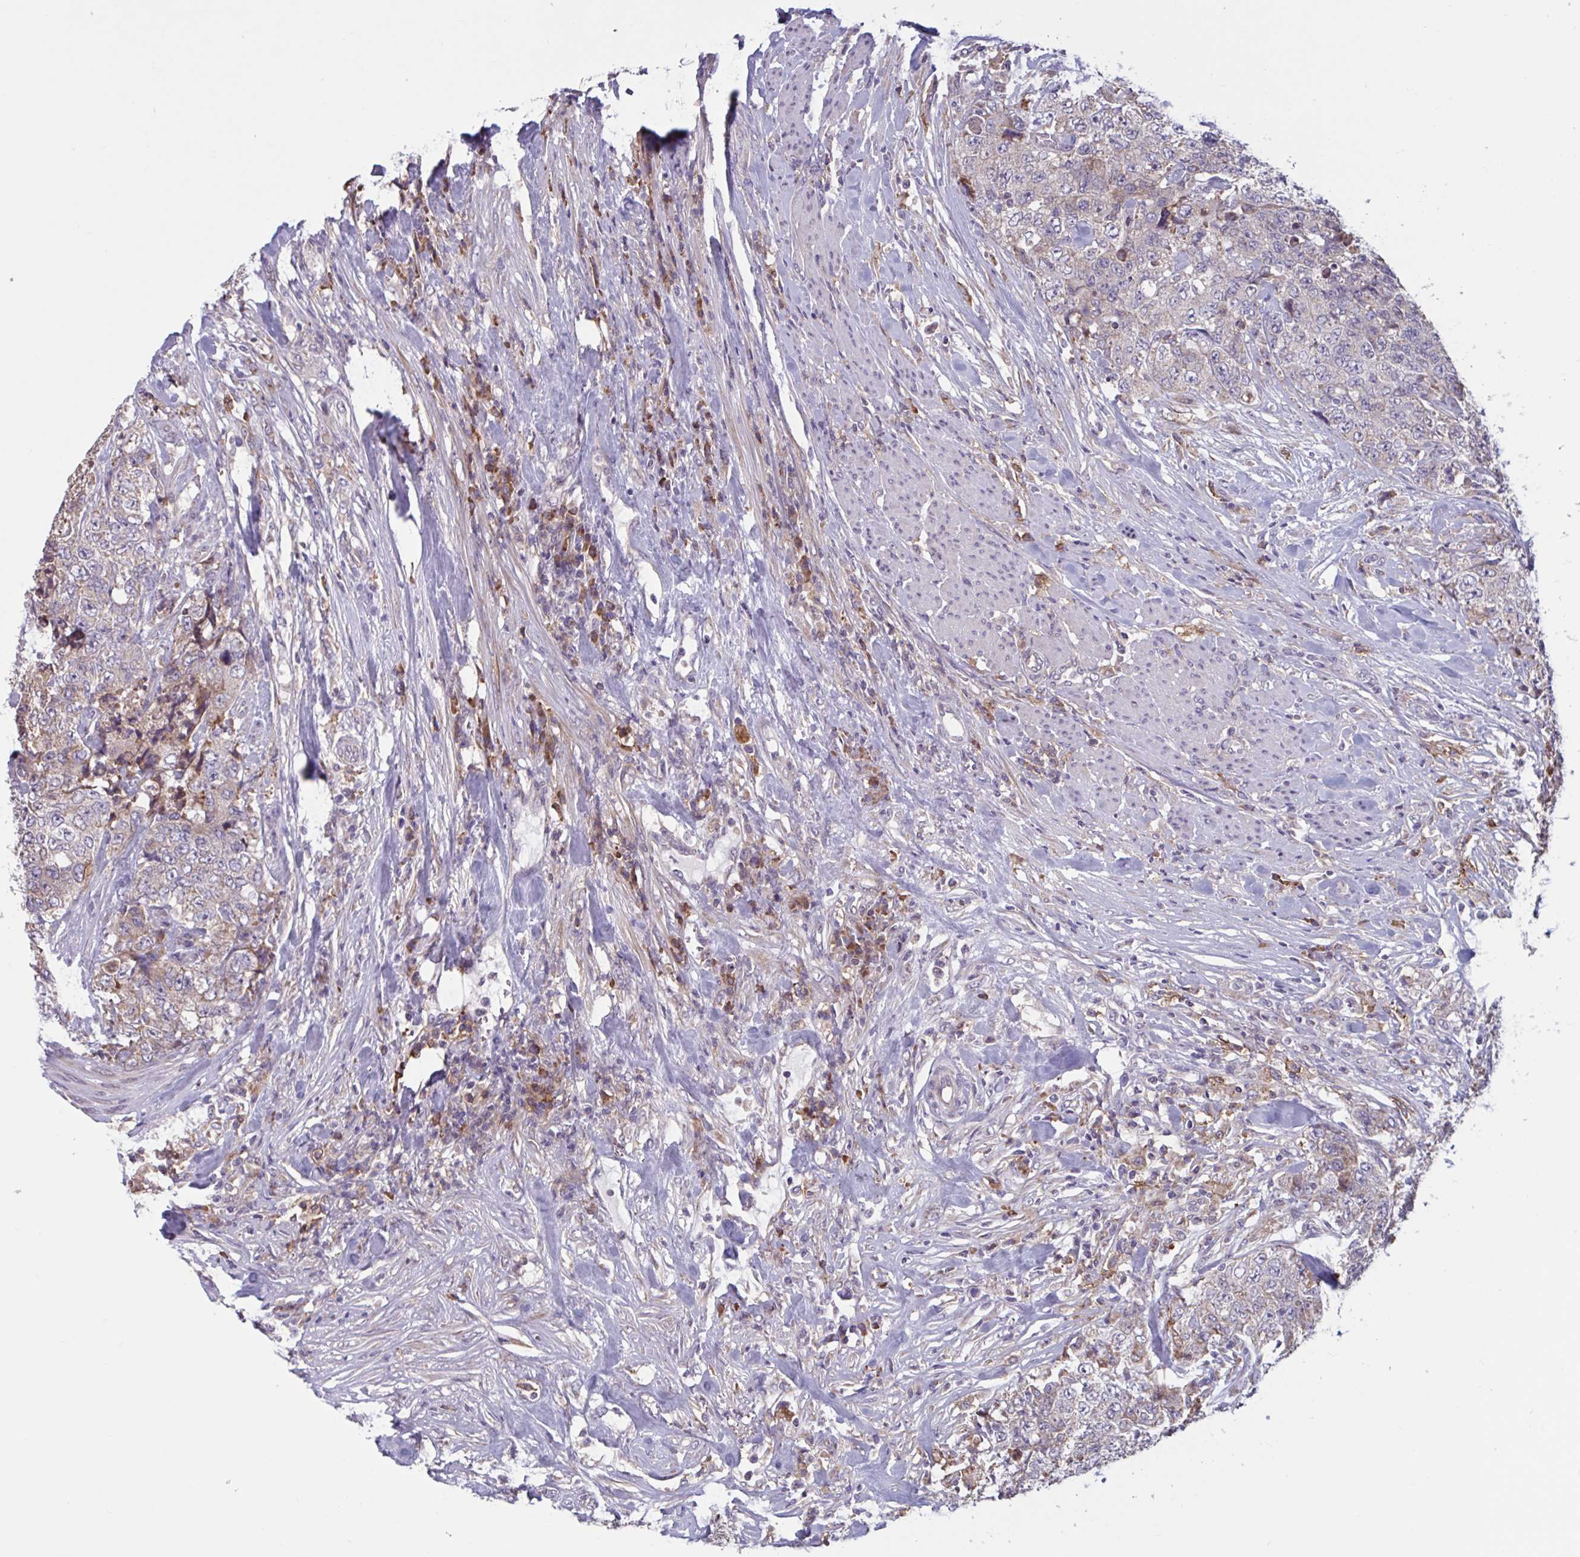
{"staining": {"intensity": "negative", "quantity": "none", "location": "none"}, "tissue": "urothelial cancer", "cell_type": "Tumor cells", "image_type": "cancer", "snomed": [{"axis": "morphology", "description": "Urothelial carcinoma, High grade"}, {"axis": "topography", "description": "Urinary bladder"}], "caption": "Tumor cells show no significant staining in urothelial cancer. (Stains: DAB immunohistochemistry (IHC) with hematoxylin counter stain, Microscopy: brightfield microscopy at high magnification).", "gene": "CD1E", "patient": {"sex": "female", "age": 78}}